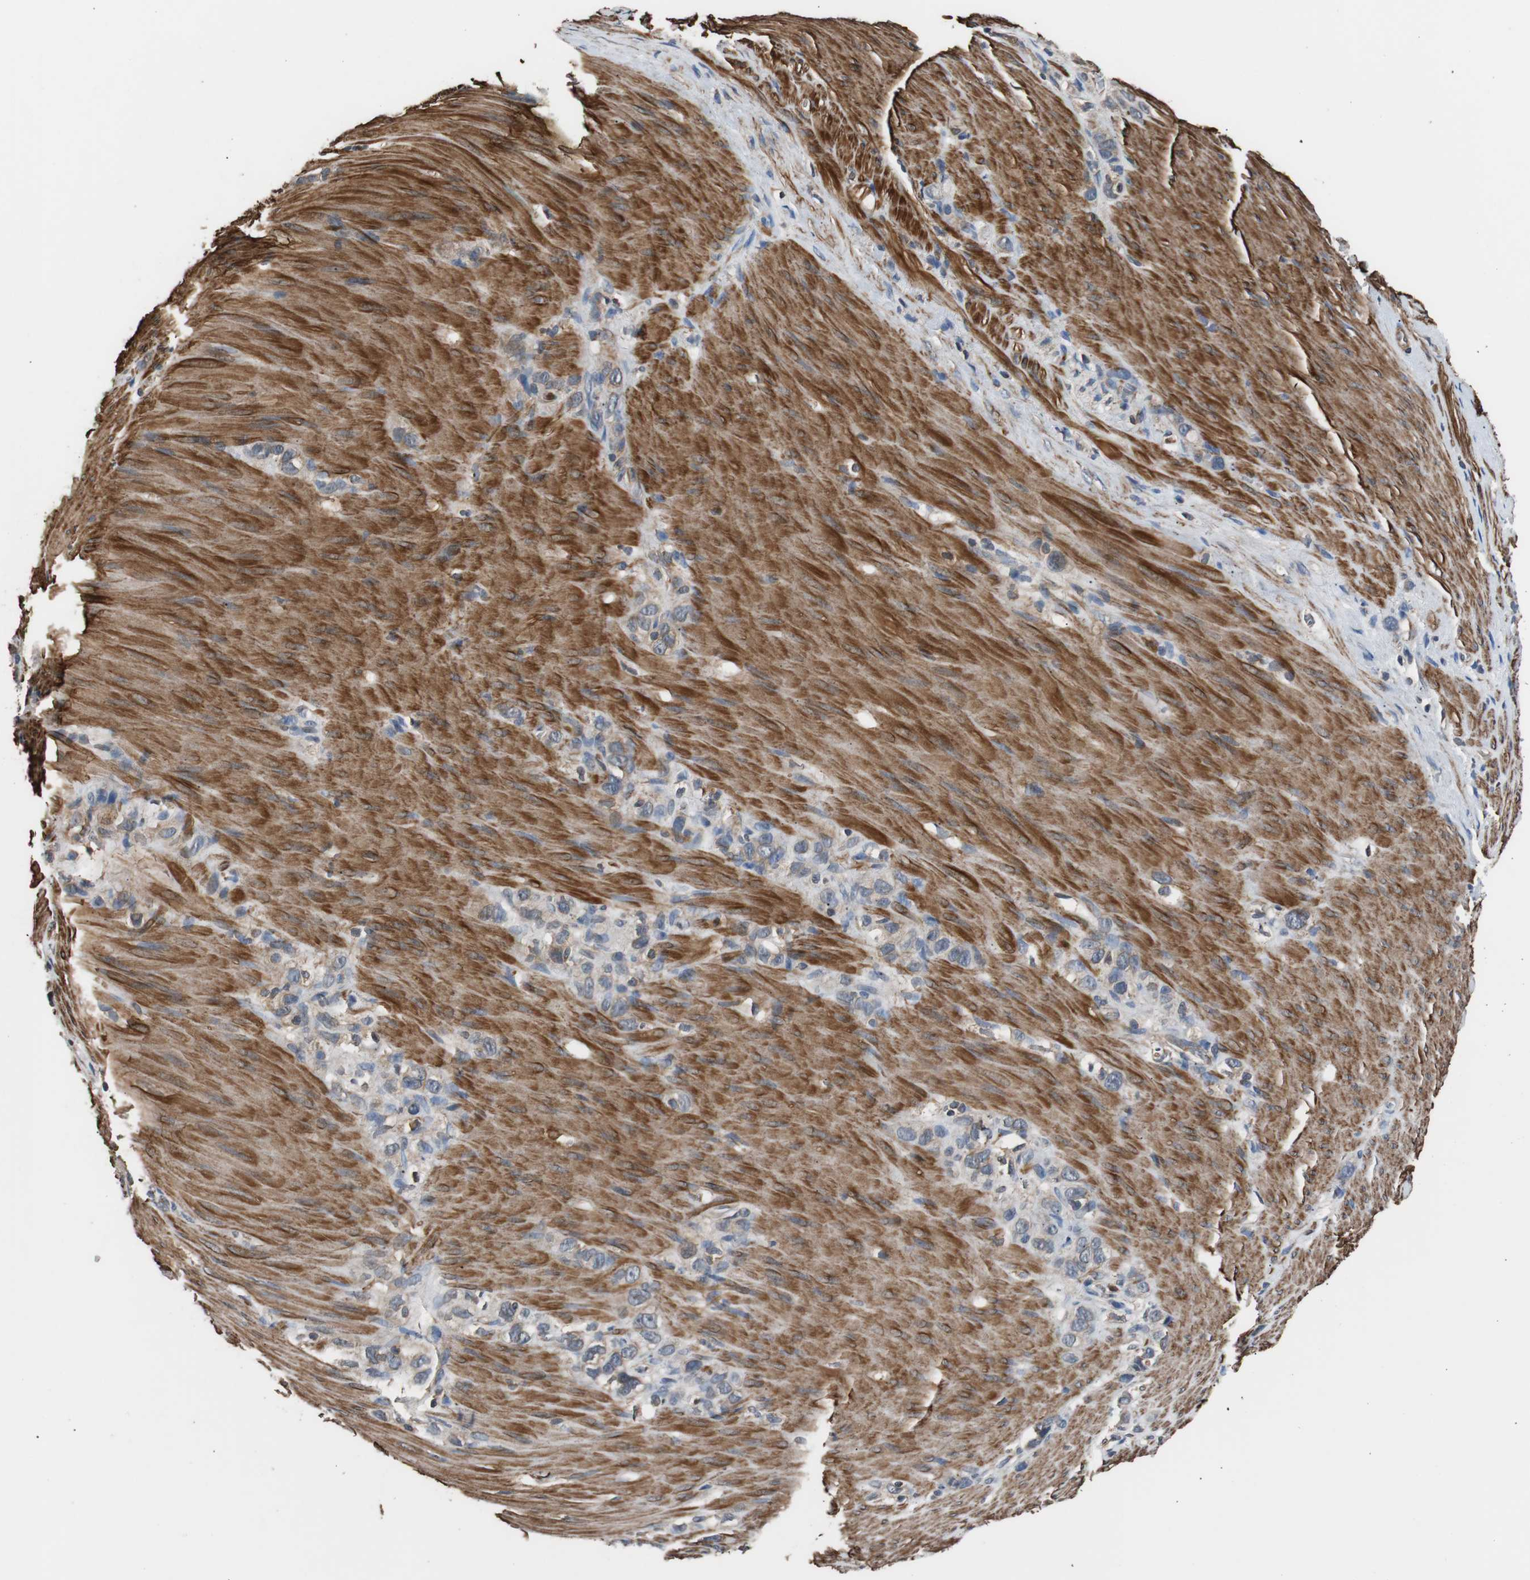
{"staining": {"intensity": "weak", "quantity": "25%-75%", "location": "cytoplasmic/membranous"}, "tissue": "stomach cancer", "cell_type": "Tumor cells", "image_type": "cancer", "snomed": [{"axis": "morphology", "description": "Normal tissue, NOS"}, {"axis": "morphology", "description": "Adenocarcinoma, NOS"}, {"axis": "morphology", "description": "Adenocarcinoma, High grade"}, {"axis": "topography", "description": "Stomach, upper"}, {"axis": "topography", "description": "Stomach"}], "caption": "A low amount of weak cytoplasmic/membranous expression is identified in approximately 25%-75% of tumor cells in stomach cancer (adenocarcinoma) tissue.", "gene": "PITRM1", "patient": {"sex": "female", "age": 65}}